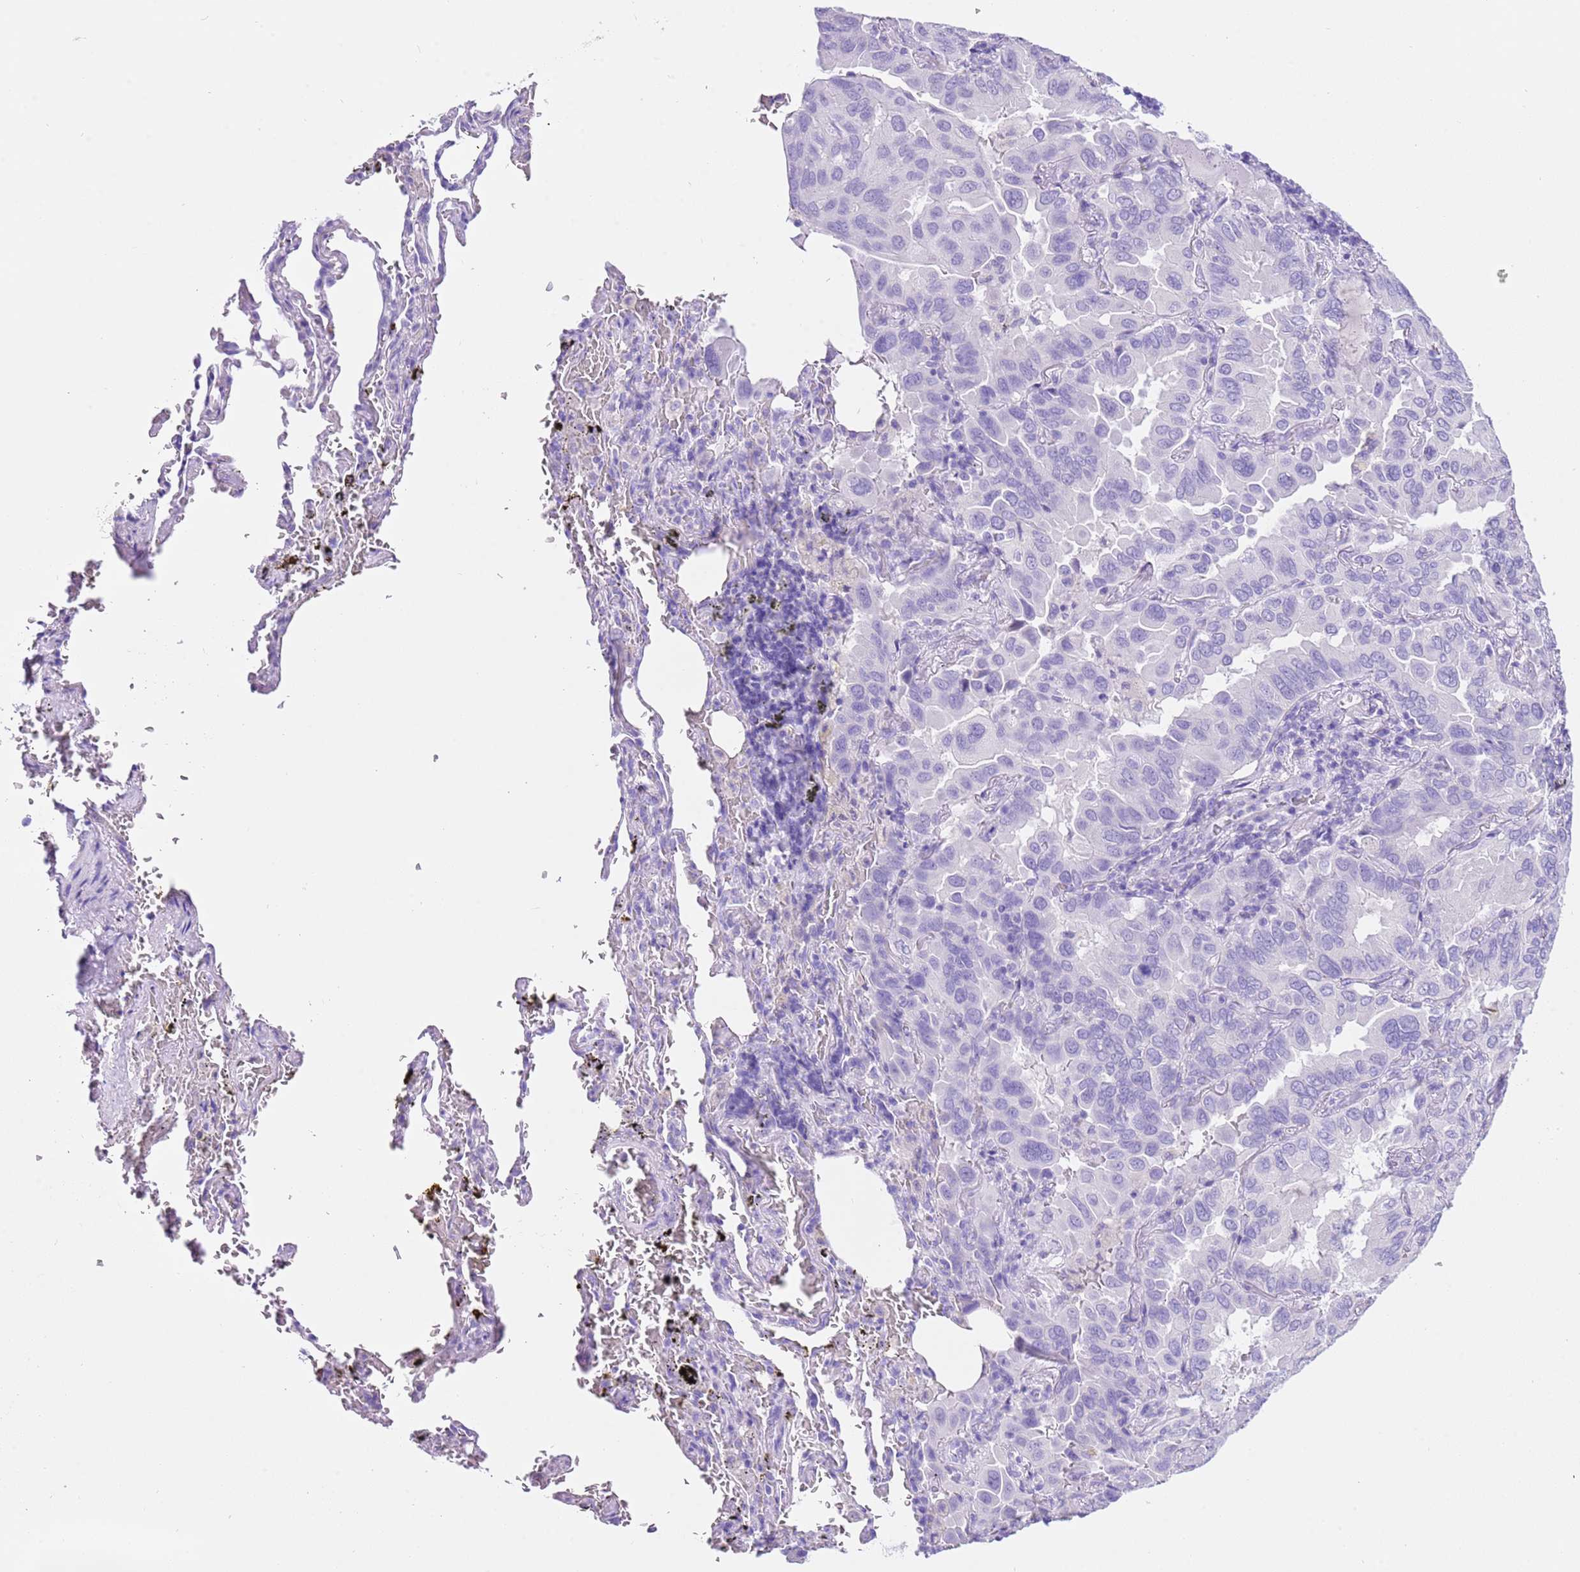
{"staining": {"intensity": "negative", "quantity": "none", "location": "none"}, "tissue": "lung cancer", "cell_type": "Tumor cells", "image_type": "cancer", "snomed": [{"axis": "morphology", "description": "Adenocarcinoma, NOS"}, {"axis": "topography", "description": "Lung"}], "caption": "This is an IHC micrograph of lung adenocarcinoma. There is no expression in tumor cells.", "gene": "CPB1", "patient": {"sex": "male", "age": 64}}